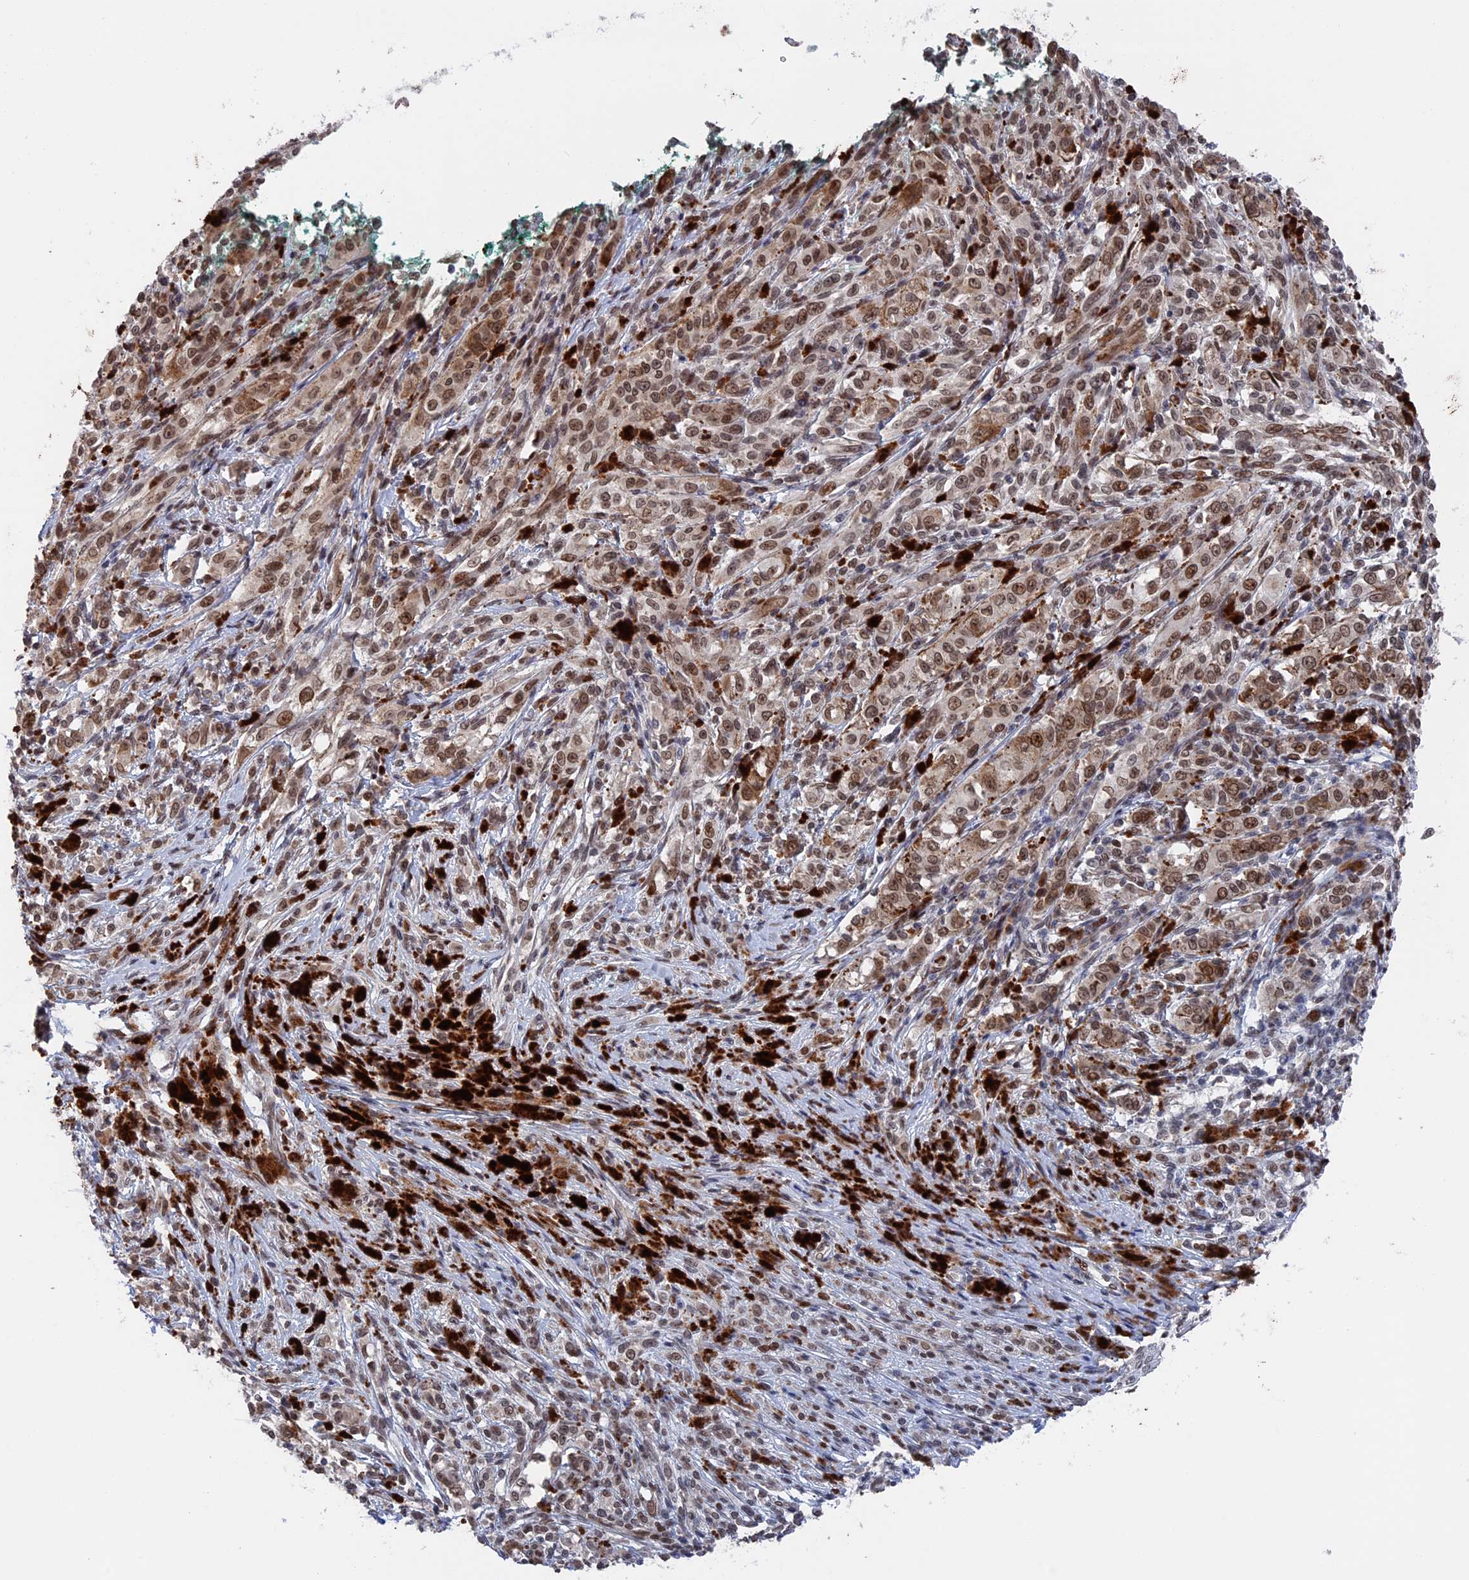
{"staining": {"intensity": "moderate", "quantity": ">75%", "location": "nuclear"}, "tissue": "melanoma", "cell_type": "Tumor cells", "image_type": "cancer", "snomed": [{"axis": "morphology", "description": "Malignant melanoma, NOS"}, {"axis": "topography", "description": "Skin"}], "caption": "Protein staining of melanoma tissue displays moderate nuclear positivity in about >75% of tumor cells.", "gene": "NR2C2AP", "patient": {"sex": "female", "age": 52}}